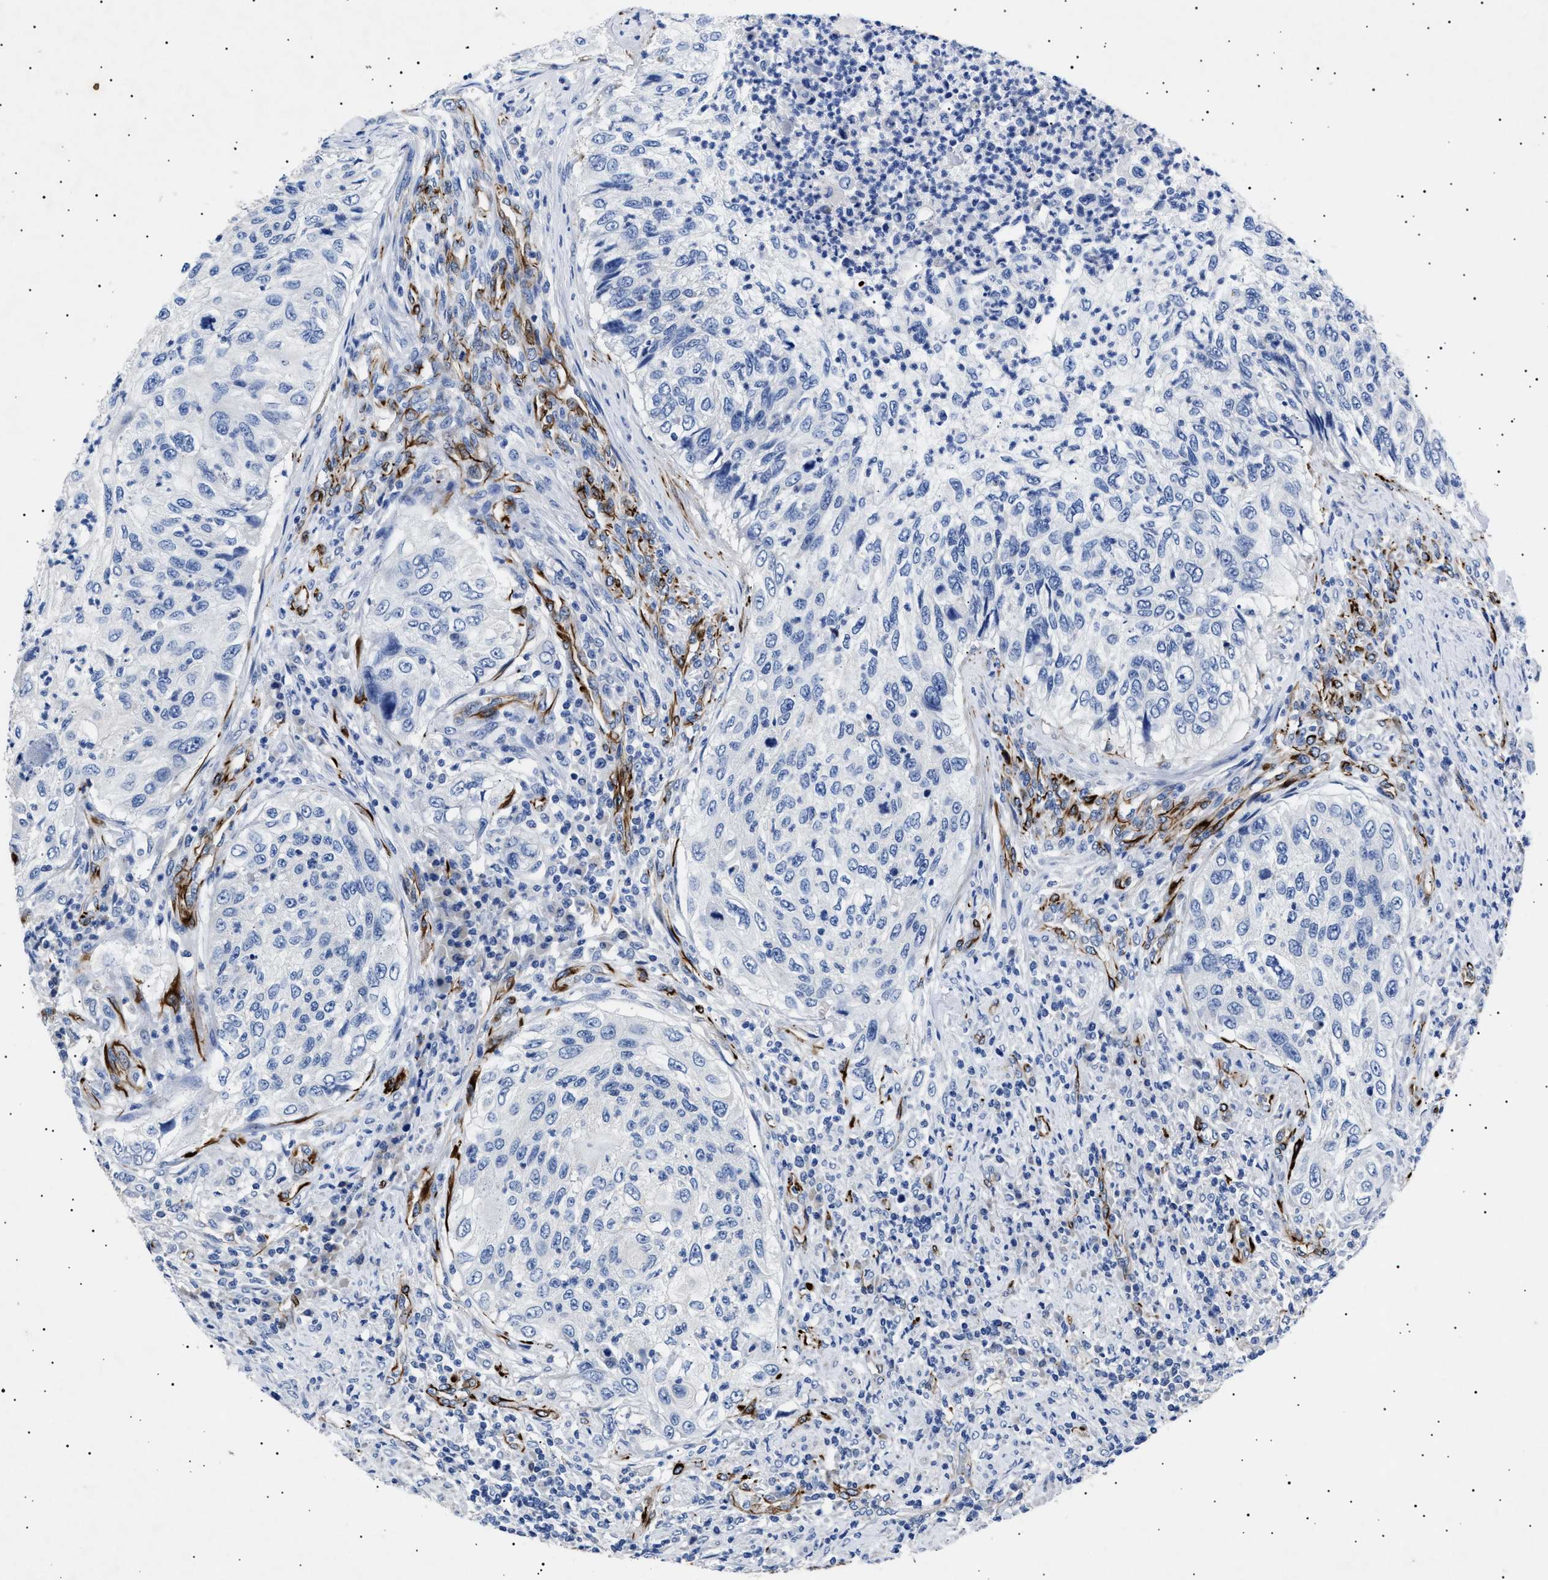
{"staining": {"intensity": "negative", "quantity": "none", "location": "none"}, "tissue": "urothelial cancer", "cell_type": "Tumor cells", "image_type": "cancer", "snomed": [{"axis": "morphology", "description": "Urothelial carcinoma, High grade"}, {"axis": "topography", "description": "Urinary bladder"}], "caption": "Tumor cells show no significant protein staining in urothelial cancer. Brightfield microscopy of immunohistochemistry (IHC) stained with DAB (3,3'-diaminobenzidine) (brown) and hematoxylin (blue), captured at high magnification.", "gene": "OLFML2A", "patient": {"sex": "female", "age": 60}}